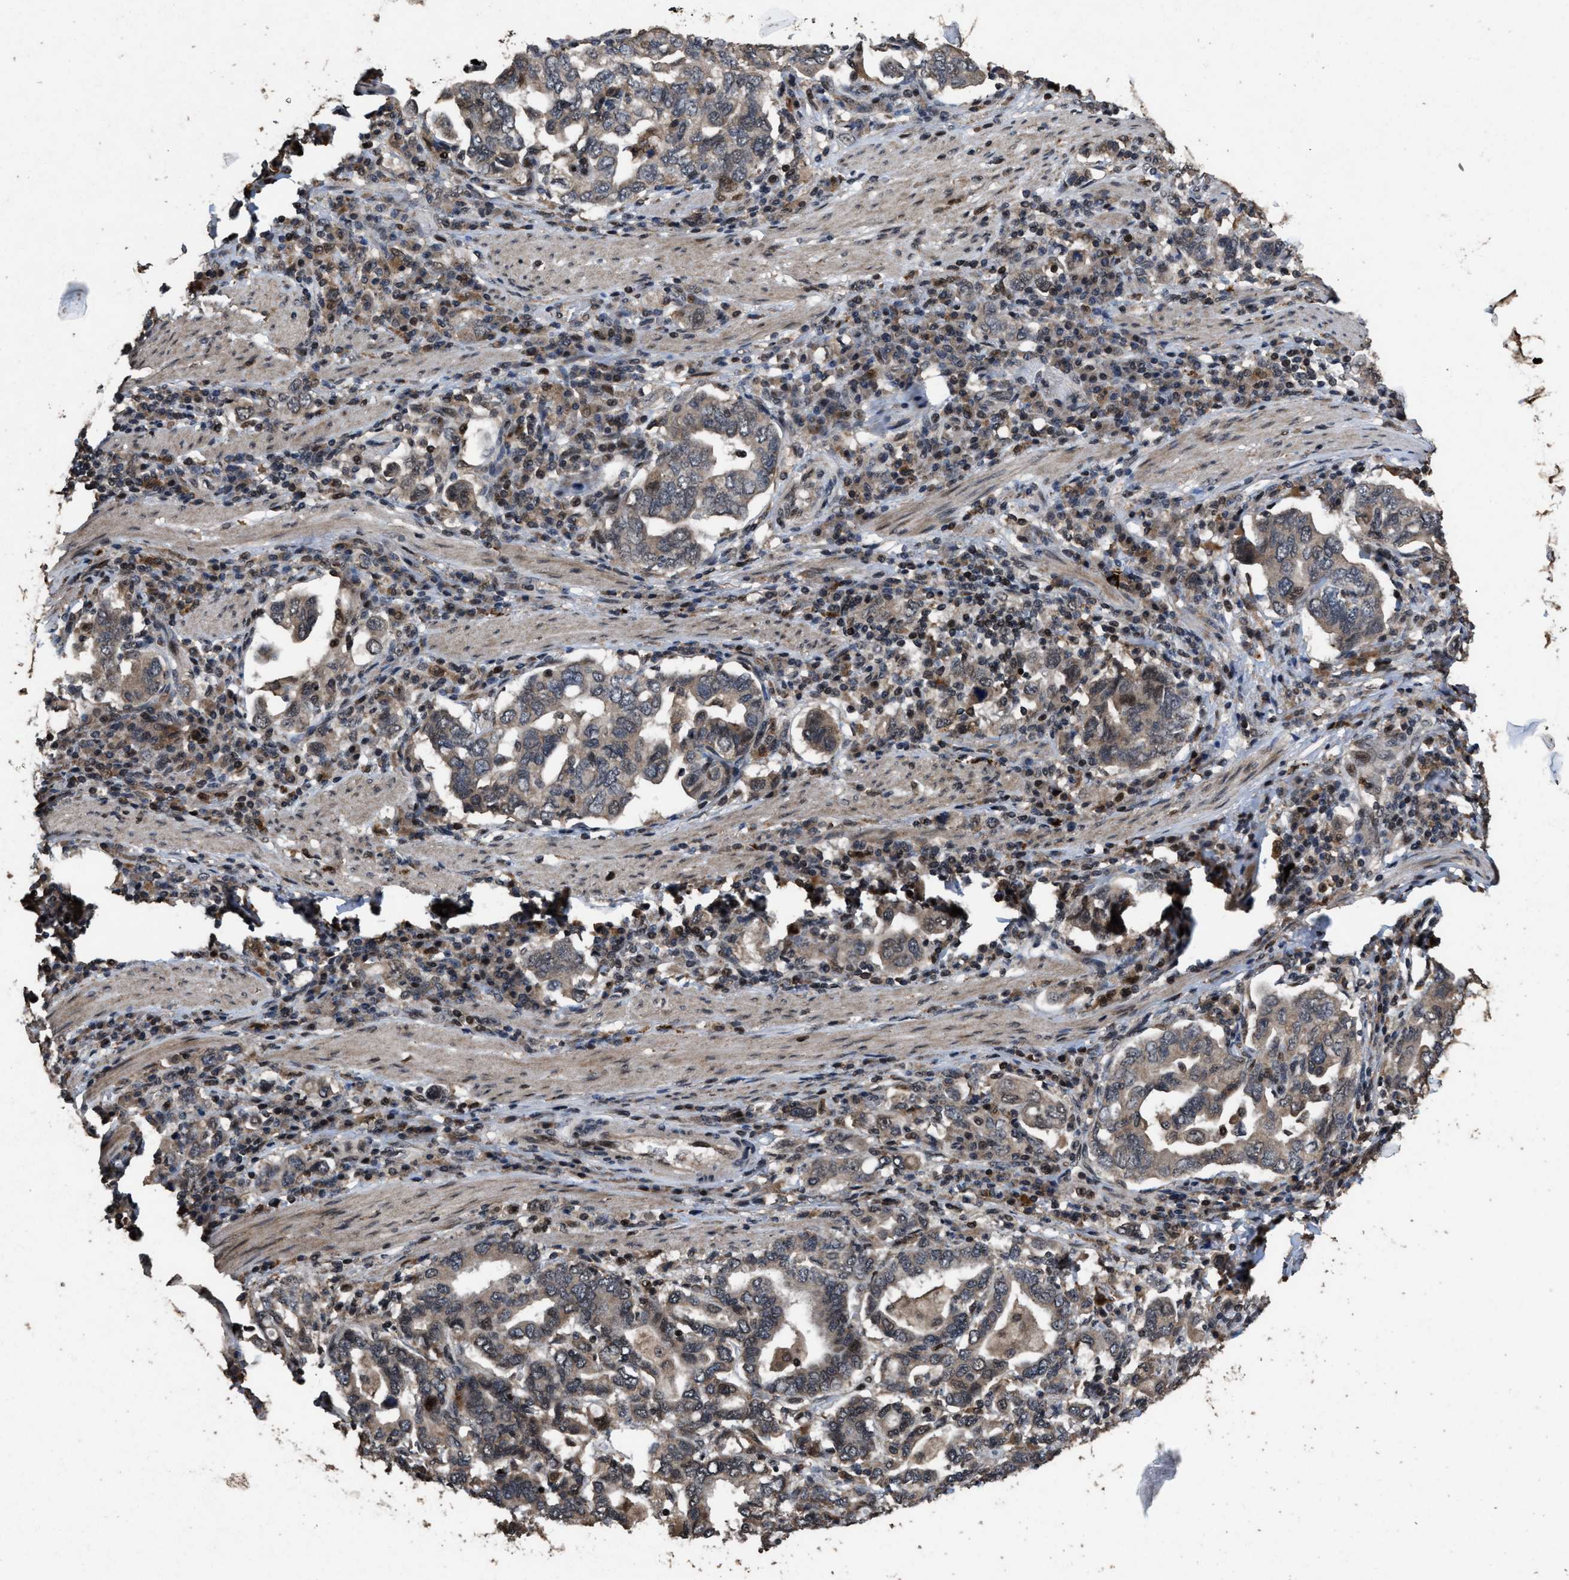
{"staining": {"intensity": "weak", "quantity": "25%-75%", "location": "cytoplasmic/membranous"}, "tissue": "stomach cancer", "cell_type": "Tumor cells", "image_type": "cancer", "snomed": [{"axis": "morphology", "description": "Adenocarcinoma, NOS"}, {"axis": "topography", "description": "Stomach, upper"}], "caption": "Brown immunohistochemical staining in human stomach cancer (adenocarcinoma) displays weak cytoplasmic/membranous positivity in about 25%-75% of tumor cells. (Stains: DAB in brown, nuclei in blue, Microscopy: brightfield microscopy at high magnification).", "gene": "HAUS6", "patient": {"sex": "male", "age": 62}}